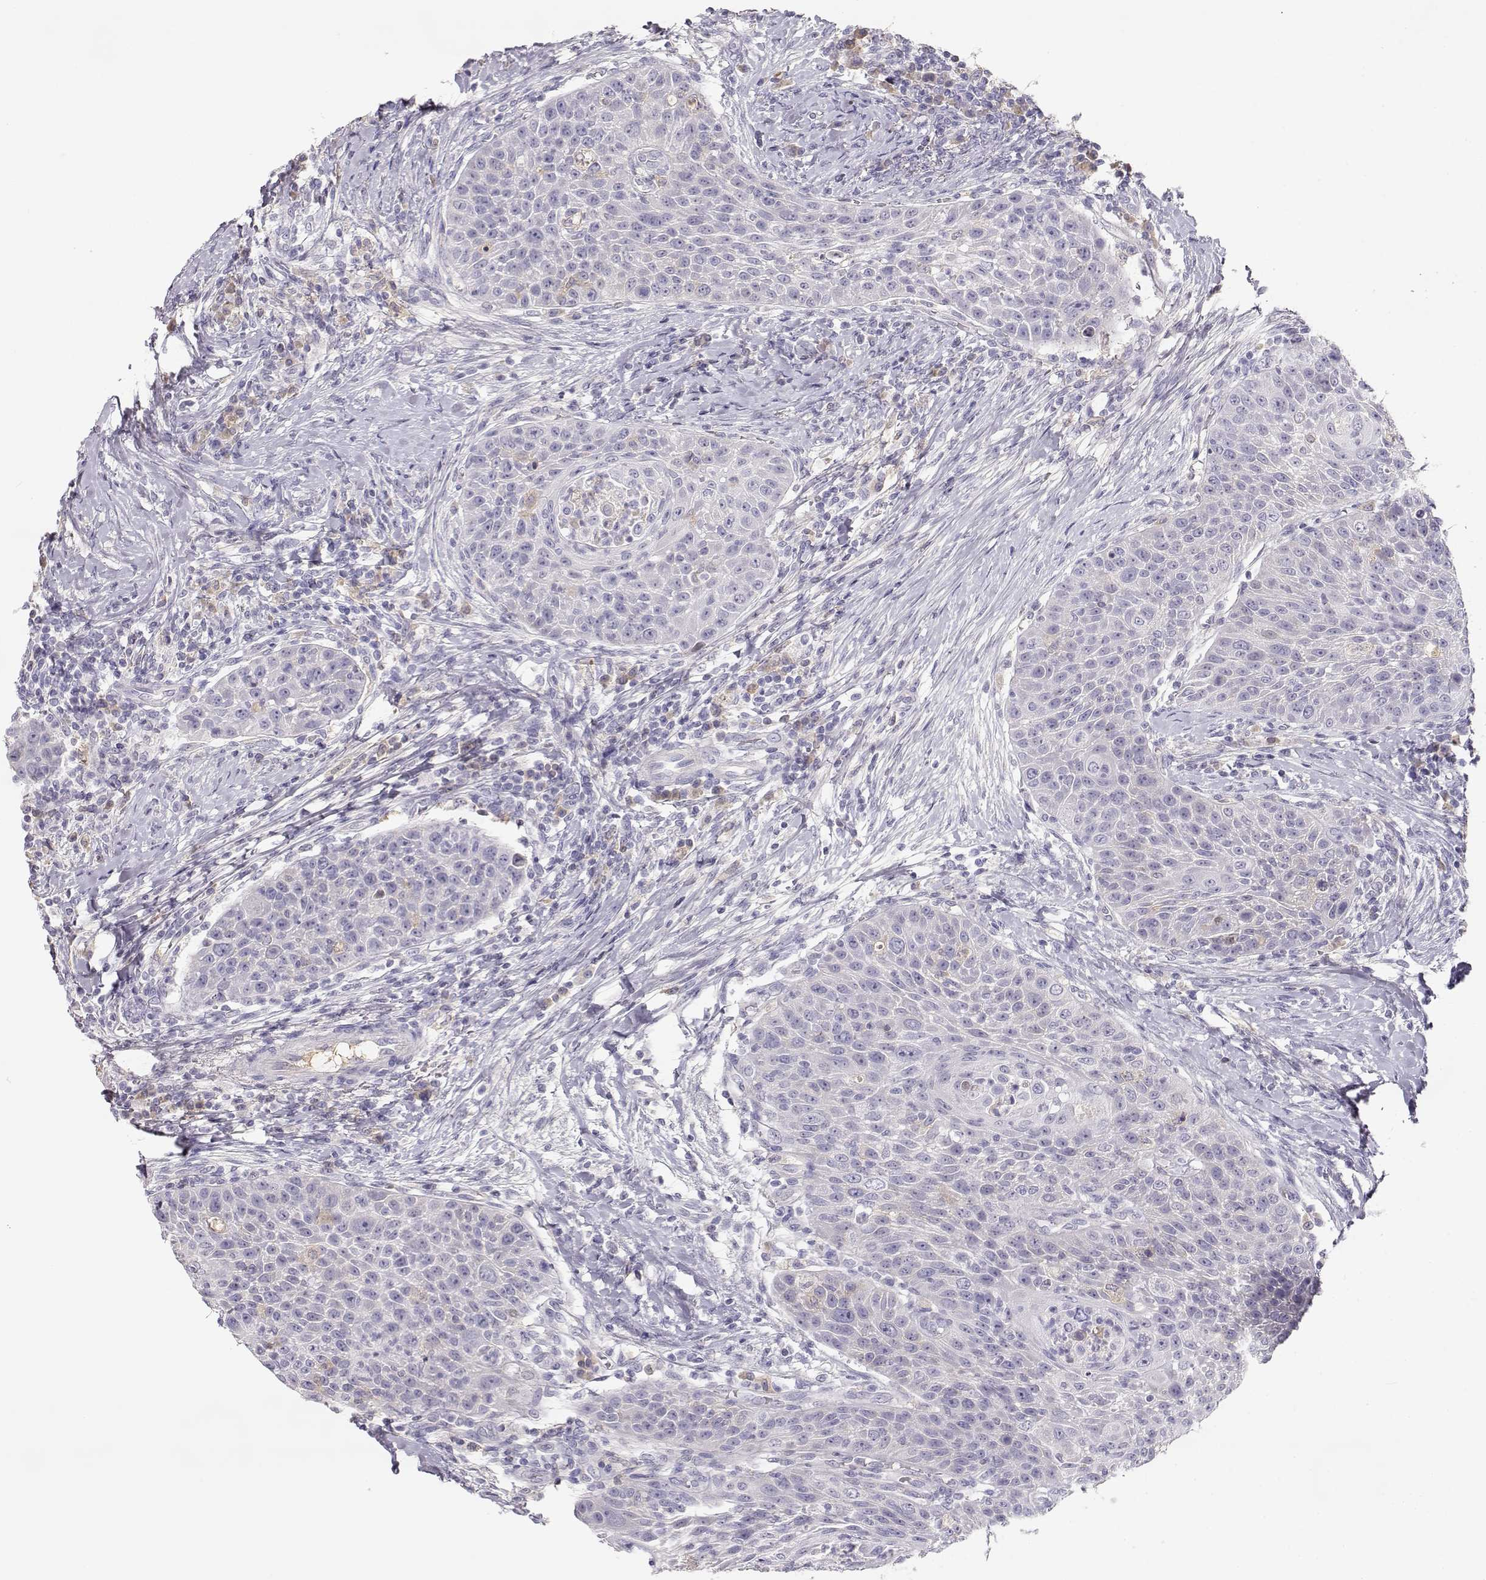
{"staining": {"intensity": "negative", "quantity": "none", "location": "none"}, "tissue": "head and neck cancer", "cell_type": "Tumor cells", "image_type": "cancer", "snomed": [{"axis": "morphology", "description": "Squamous cell carcinoma, NOS"}, {"axis": "topography", "description": "Head-Neck"}], "caption": "Immunohistochemical staining of human squamous cell carcinoma (head and neck) displays no significant positivity in tumor cells.", "gene": "SLCO6A1", "patient": {"sex": "male", "age": 69}}